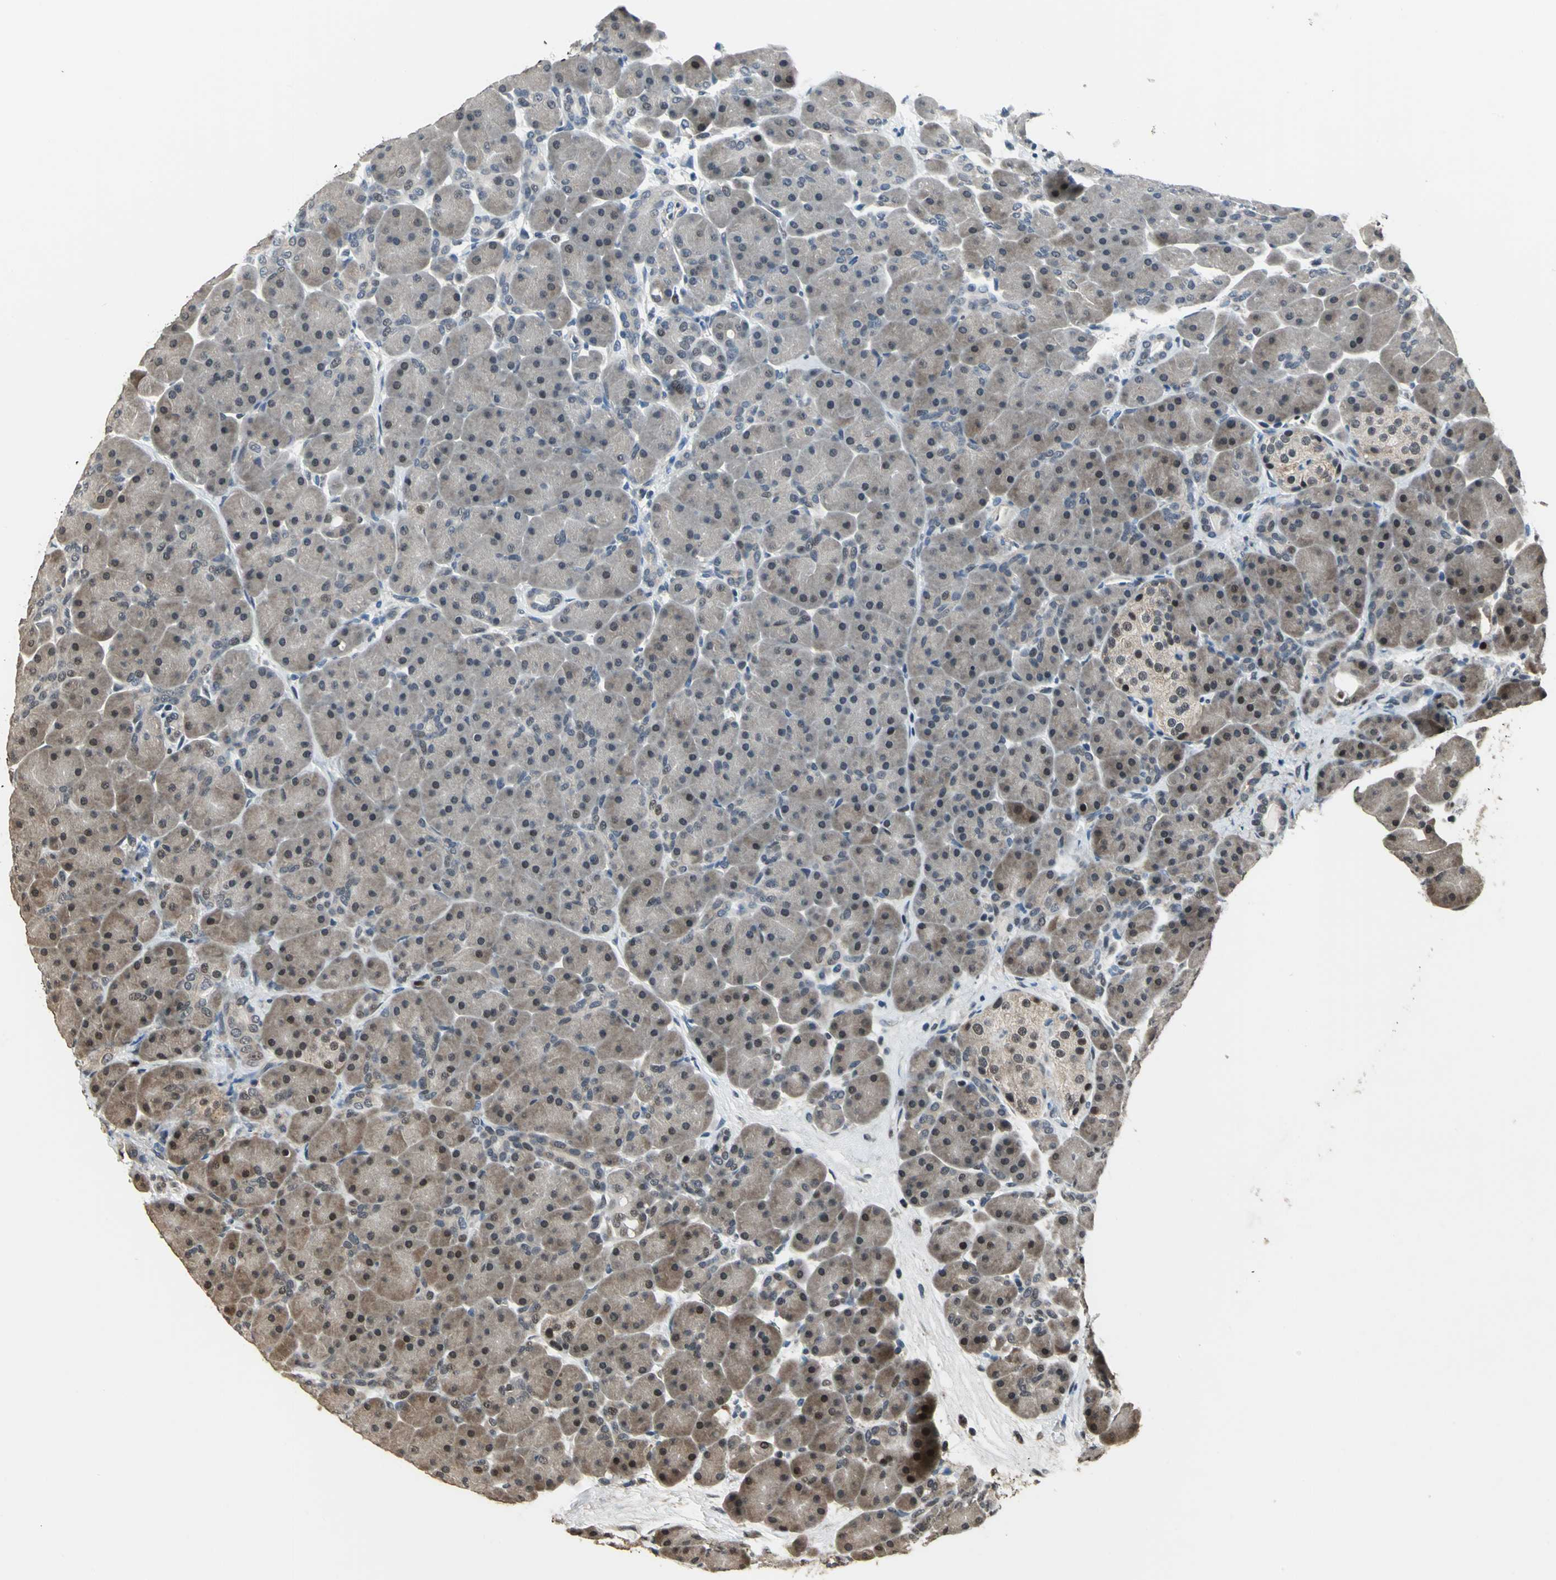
{"staining": {"intensity": "weak", "quantity": ">75%", "location": "cytoplasmic/membranous,nuclear"}, "tissue": "pancreas", "cell_type": "Exocrine glandular cells", "image_type": "normal", "snomed": [{"axis": "morphology", "description": "Normal tissue, NOS"}, {"axis": "topography", "description": "Pancreas"}], "caption": "Immunohistochemistry (IHC) staining of normal pancreas, which demonstrates low levels of weak cytoplasmic/membranous,nuclear positivity in about >75% of exocrine glandular cells indicating weak cytoplasmic/membranous,nuclear protein staining. The staining was performed using DAB (brown) for protein detection and nuclei were counterstained in hematoxylin (blue).", "gene": "MIS18BP1", "patient": {"sex": "male", "age": 66}}